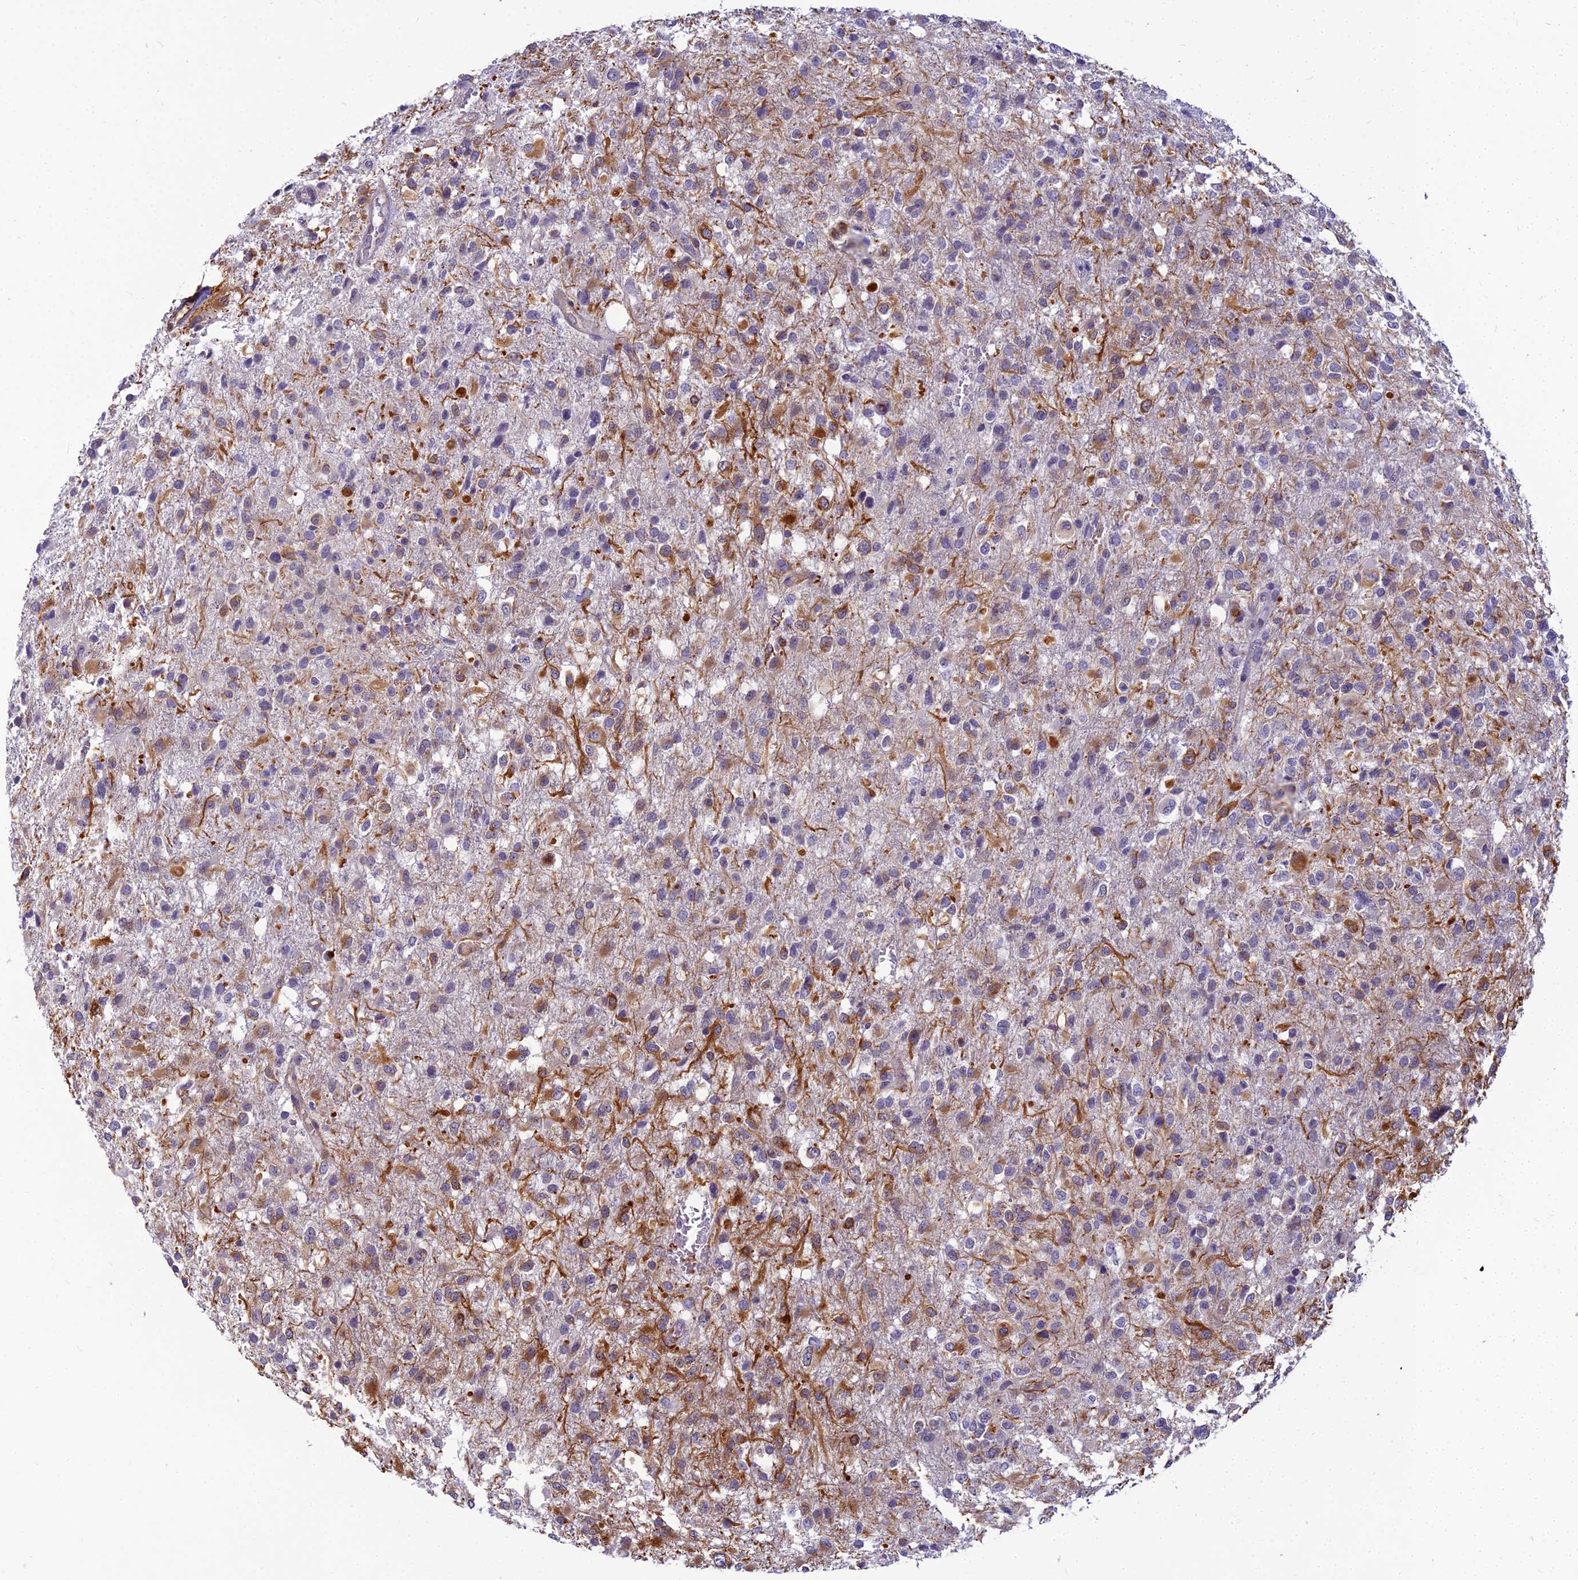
{"staining": {"intensity": "strong", "quantity": "<25%", "location": "cytoplasmic/membranous"}, "tissue": "glioma", "cell_type": "Tumor cells", "image_type": "cancer", "snomed": [{"axis": "morphology", "description": "Glioma, malignant, High grade"}, {"axis": "topography", "description": "Brain"}], "caption": "Malignant glioma (high-grade) tissue reveals strong cytoplasmic/membranous staining in about <25% of tumor cells, visualized by immunohistochemistry.", "gene": "RGL3", "patient": {"sex": "female", "age": 74}}